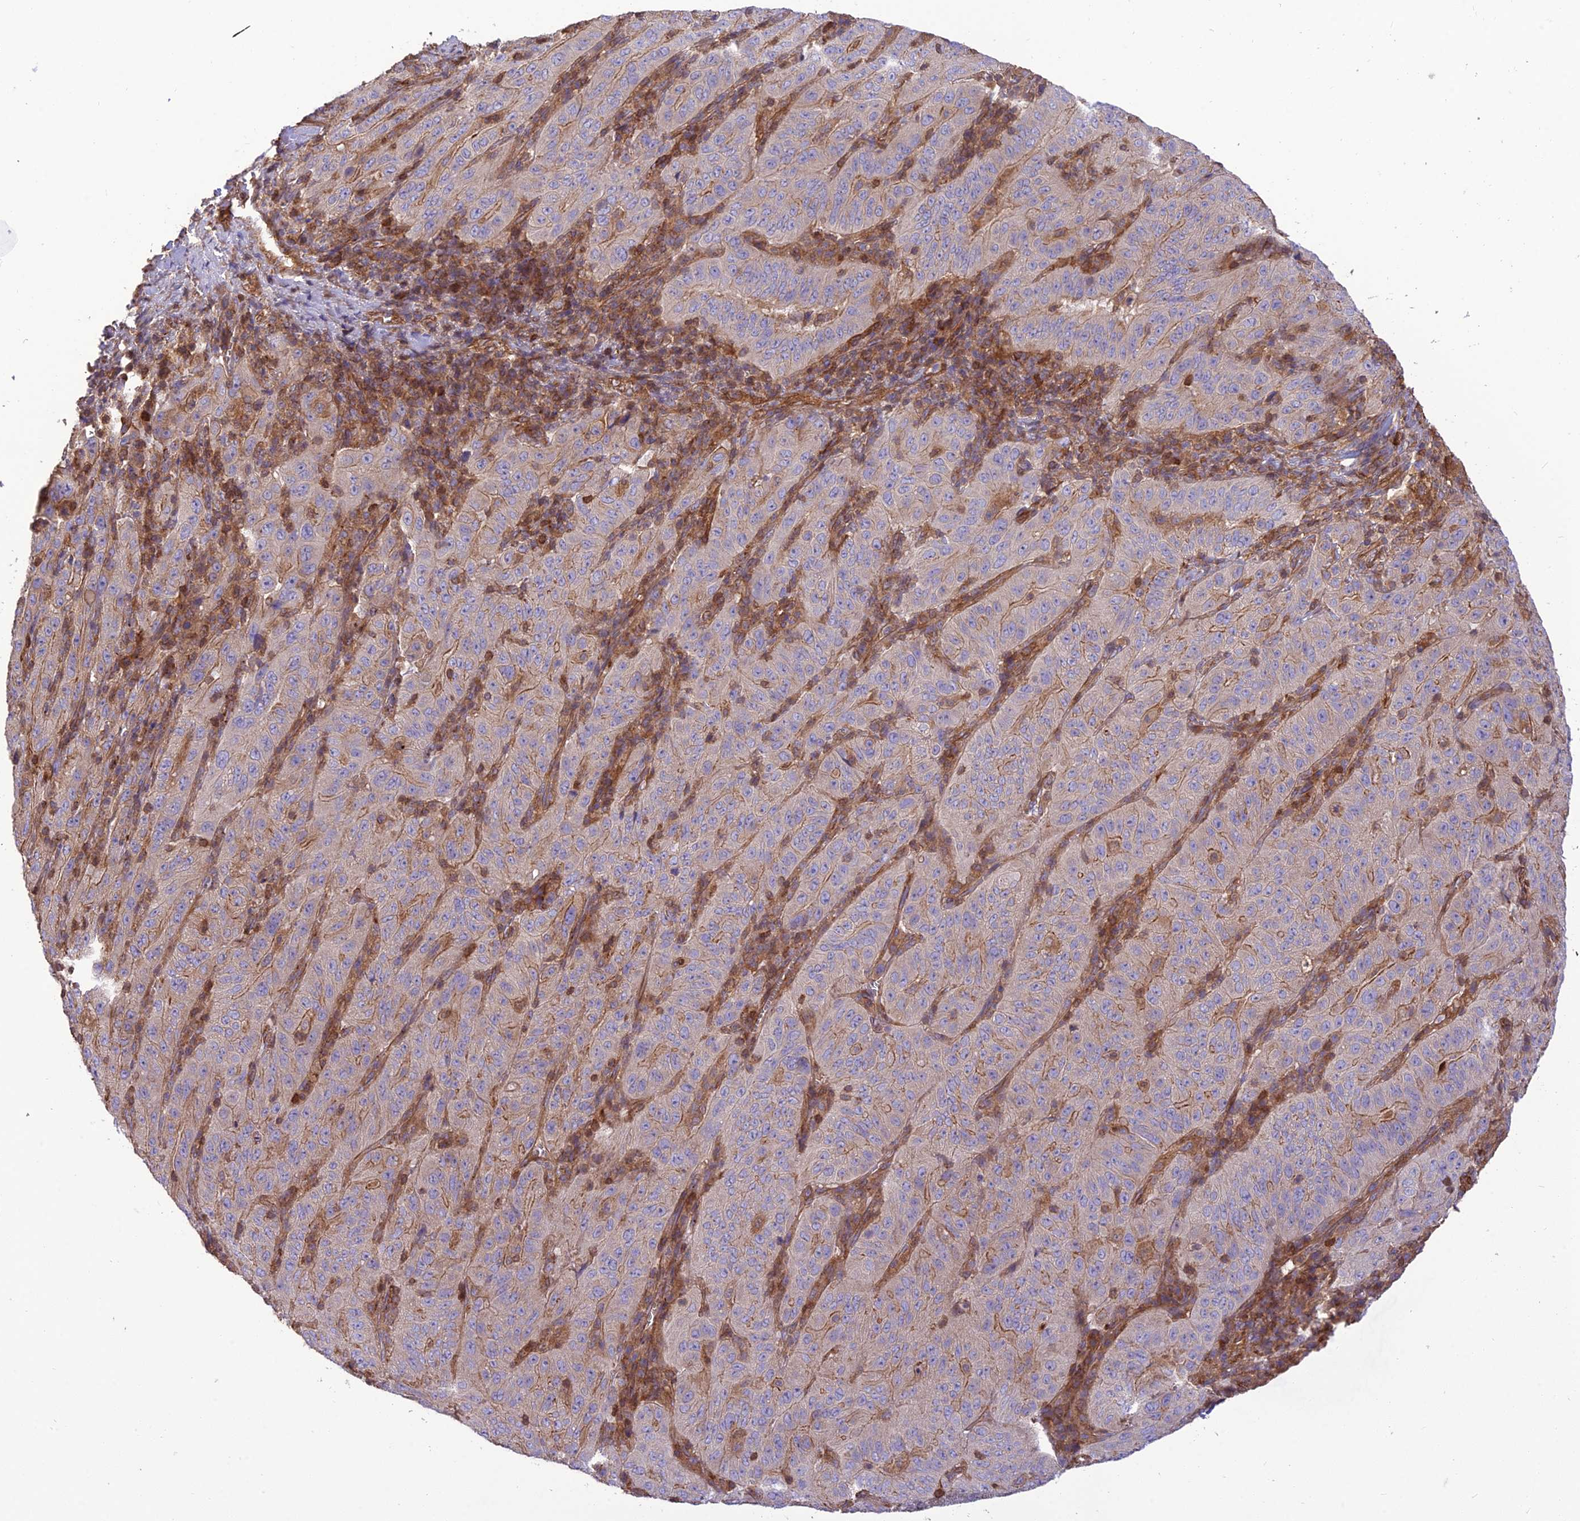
{"staining": {"intensity": "moderate", "quantity": "25%-75%", "location": "cytoplasmic/membranous"}, "tissue": "pancreatic cancer", "cell_type": "Tumor cells", "image_type": "cancer", "snomed": [{"axis": "morphology", "description": "Adenocarcinoma, NOS"}, {"axis": "topography", "description": "Pancreas"}], "caption": "DAB (3,3'-diaminobenzidine) immunohistochemical staining of human pancreatic adenocarcinoma displays moderate cytoplasmic/membranous protein expression in approximately 25%-75% of tumor cells. Immunohistochemistry (ihc) stains the protein in brown and the nuclei are stained blue.", "gene": "HPSE2", "patient": {"sex": "male", "age": 63}}